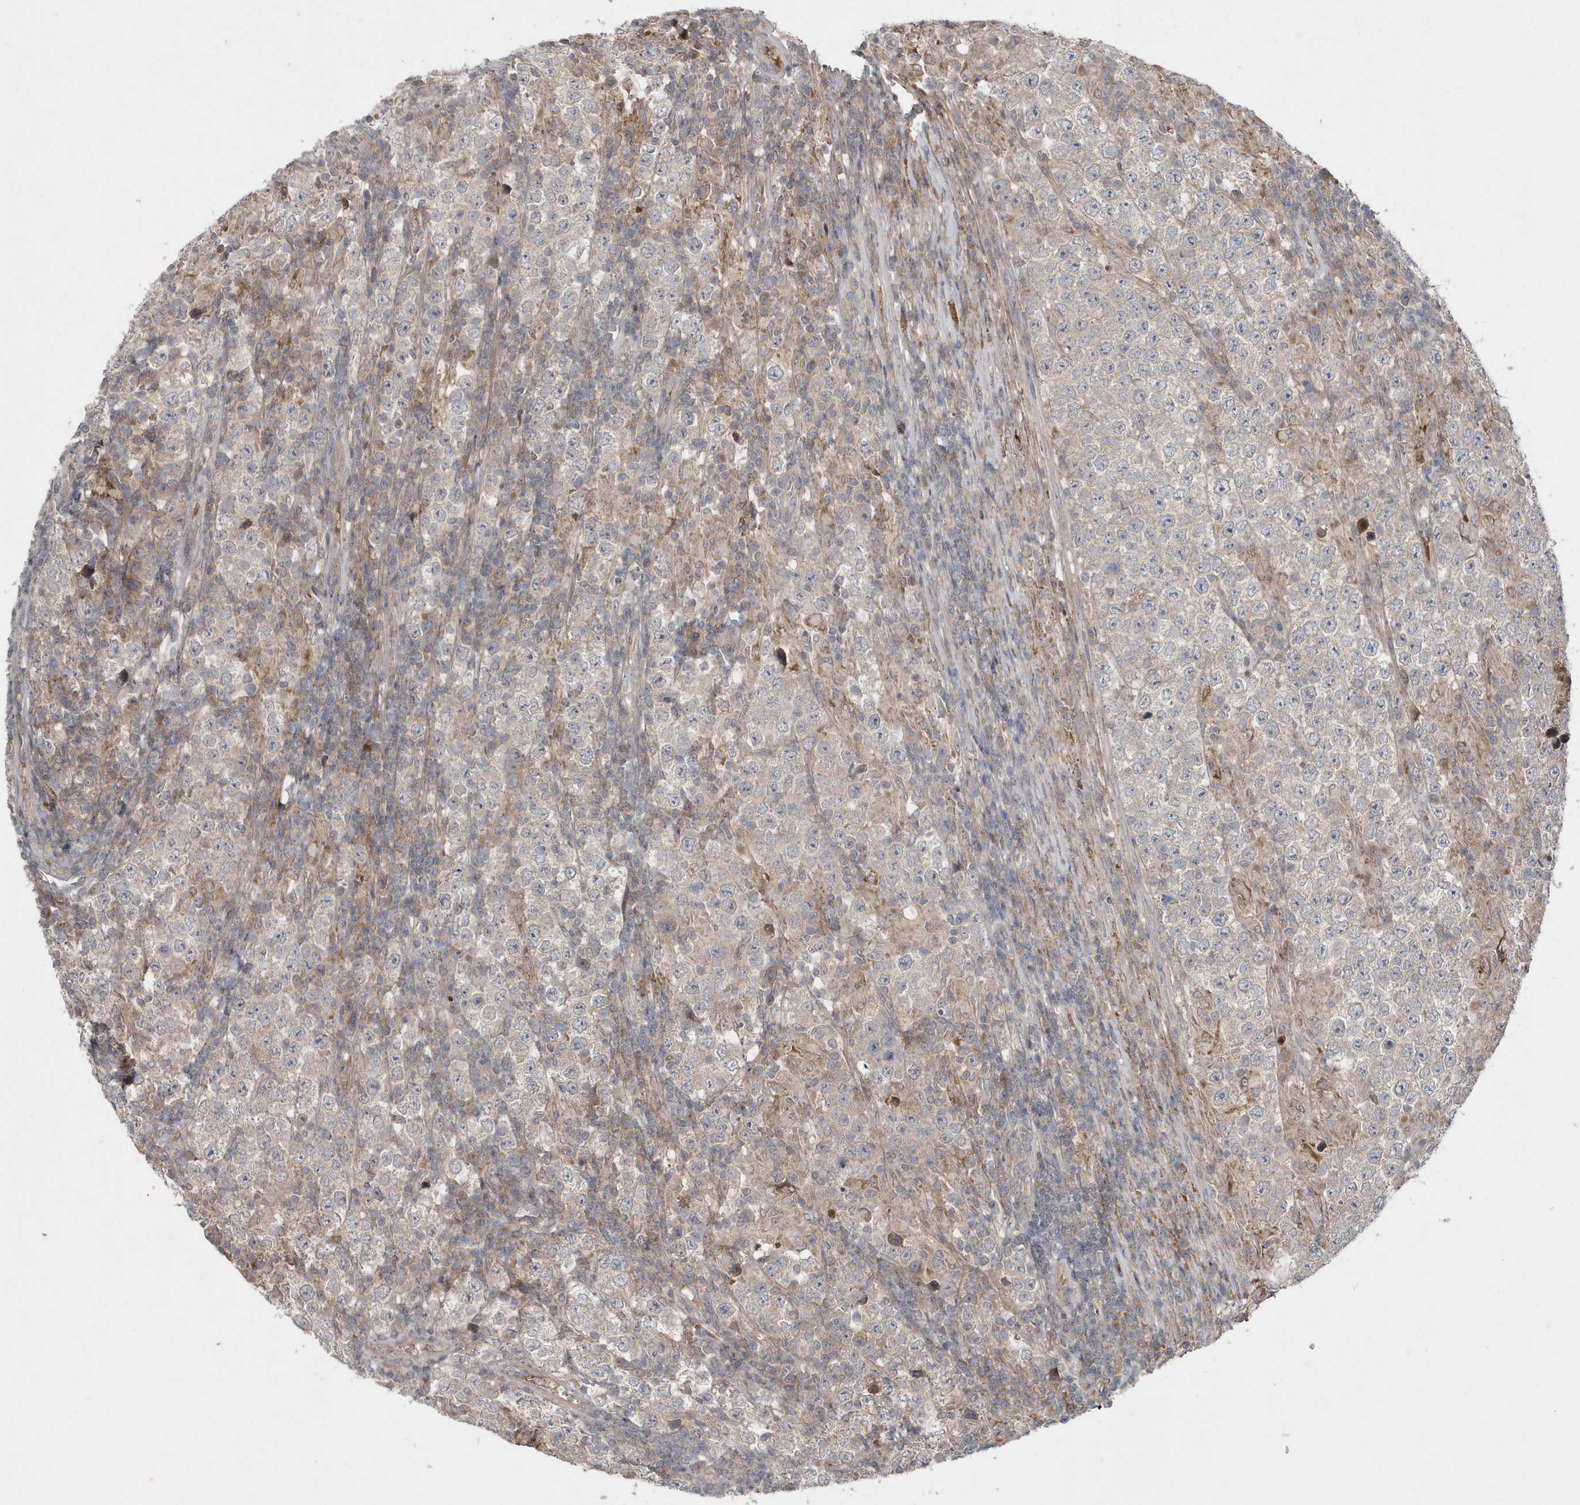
{"staining": {"intensity": "weak", "quantity": "<25%", "location": "cytoplasmic/membranous"}, "tissue": "testis cancer", "cell_type": "Tumor cells", "image_type": "cancer", "snomed": [{"axis": "morphology", "description": "Normal tissue, NOS"}, {"axis": "morphology", "description": "Urothelial carcinoma, High grade"}, {"axis": "morphology", "description": "Seminoma, NOS"}, {"axis": "morphology", "description": "Carcinoma, Embryonal, NOS"}, {"axis": "topography", "description": "Urinary bladder"}, {"axis": "topography", "description": "Testis"}], "caption": "Immunohistochemistry (IHC) micrograph of testis embryonal carcinoma stained for a protein (brown), which displays no positivity in tumor cells. (DAB IHC, high magnification).", "gene": "HMGCS1", "patient": {"sex": "male", "age": 41}}